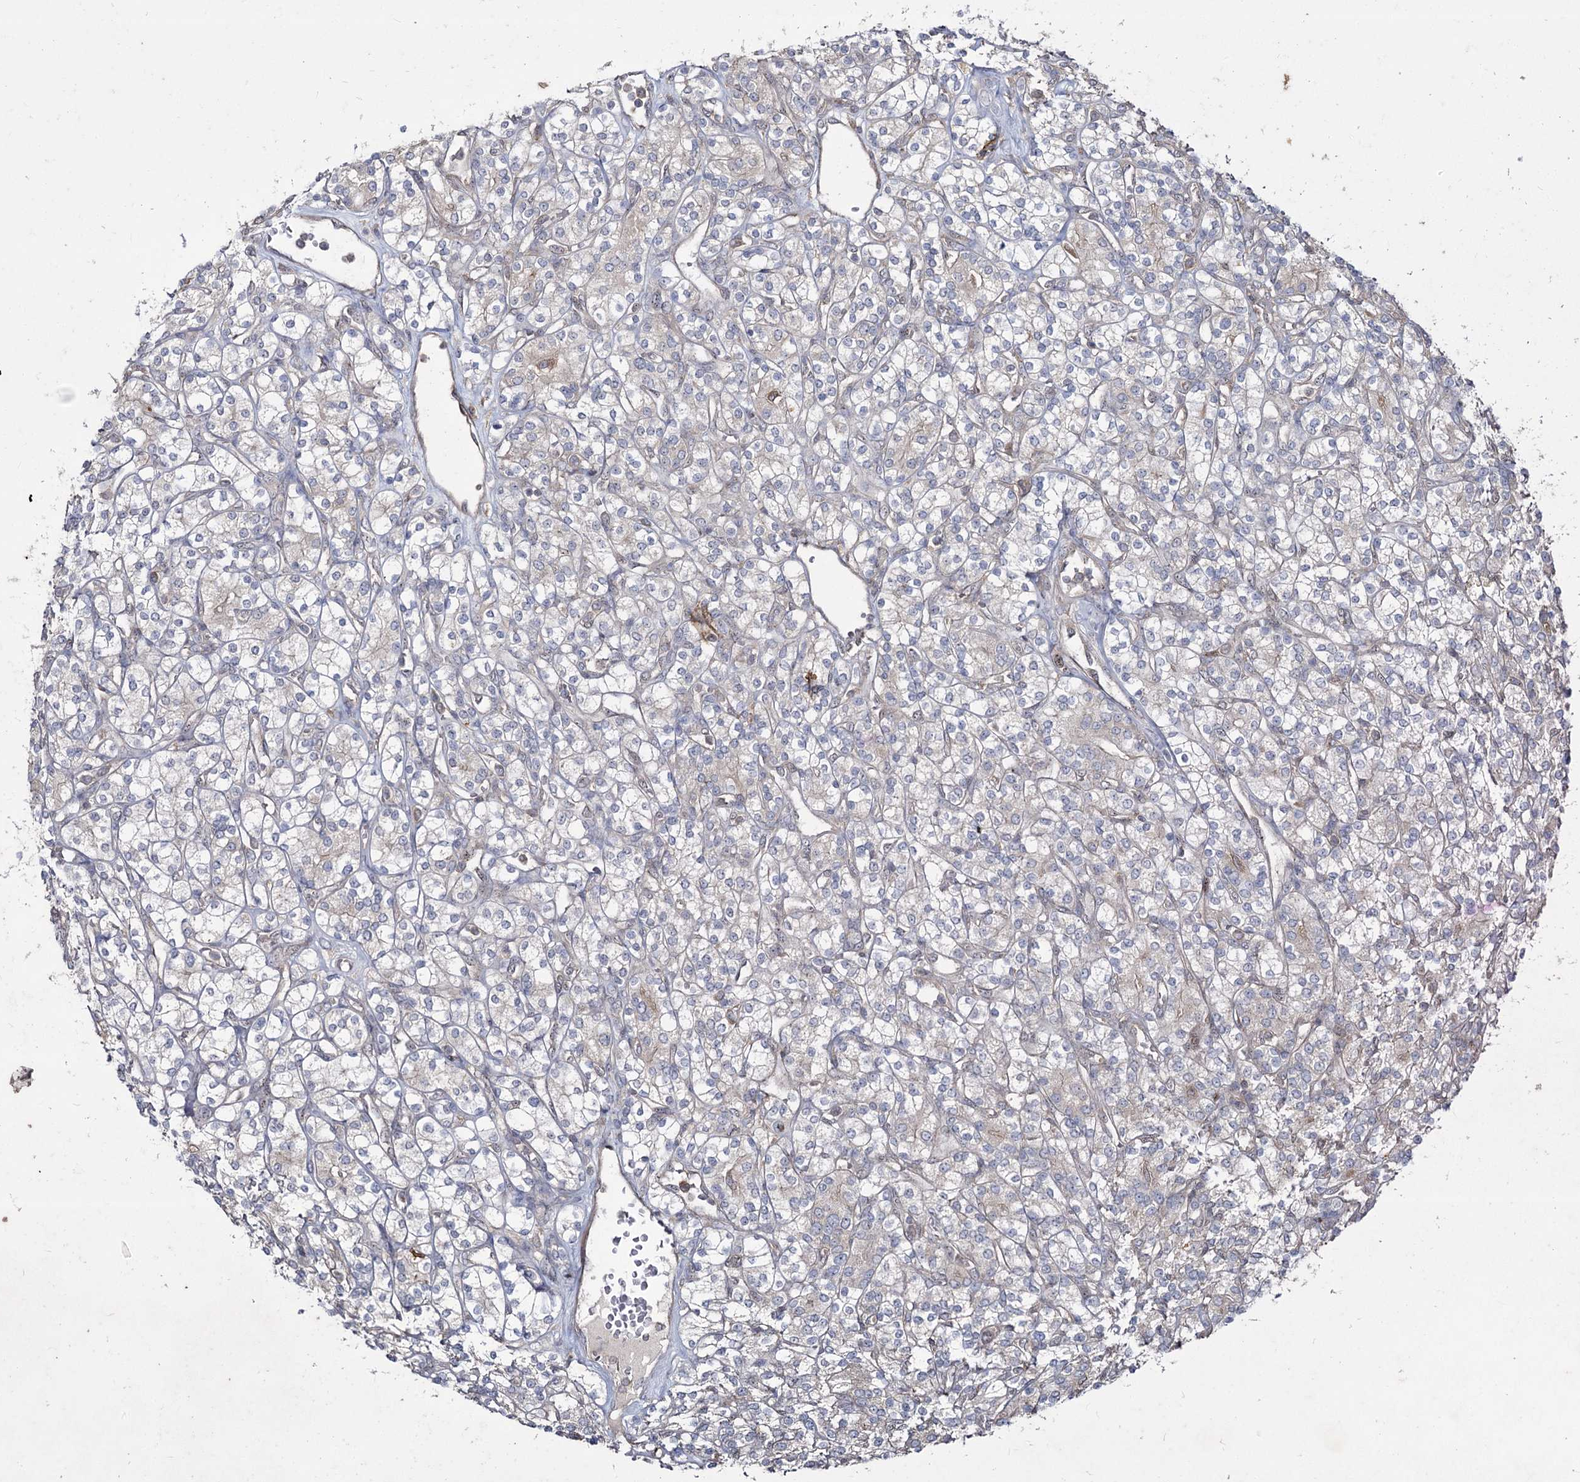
{"staining": {"intensity": "negative", "quantity": "none", "location": "none"}, "tissue": "renal cancer", "cell_type": "Tumor cells", "image_type": "cancer", "snomed": [{"axis": "morphology", "description": "Adenocarcinoma, NOS"}, {"axis": "topography", "description": "Kidney"}], "caption": "The micrograph reveals no staining of tumor cells in renal cancer.", "gene": "SH3TC1", "patient": {"sex": "male", "age": 77}}